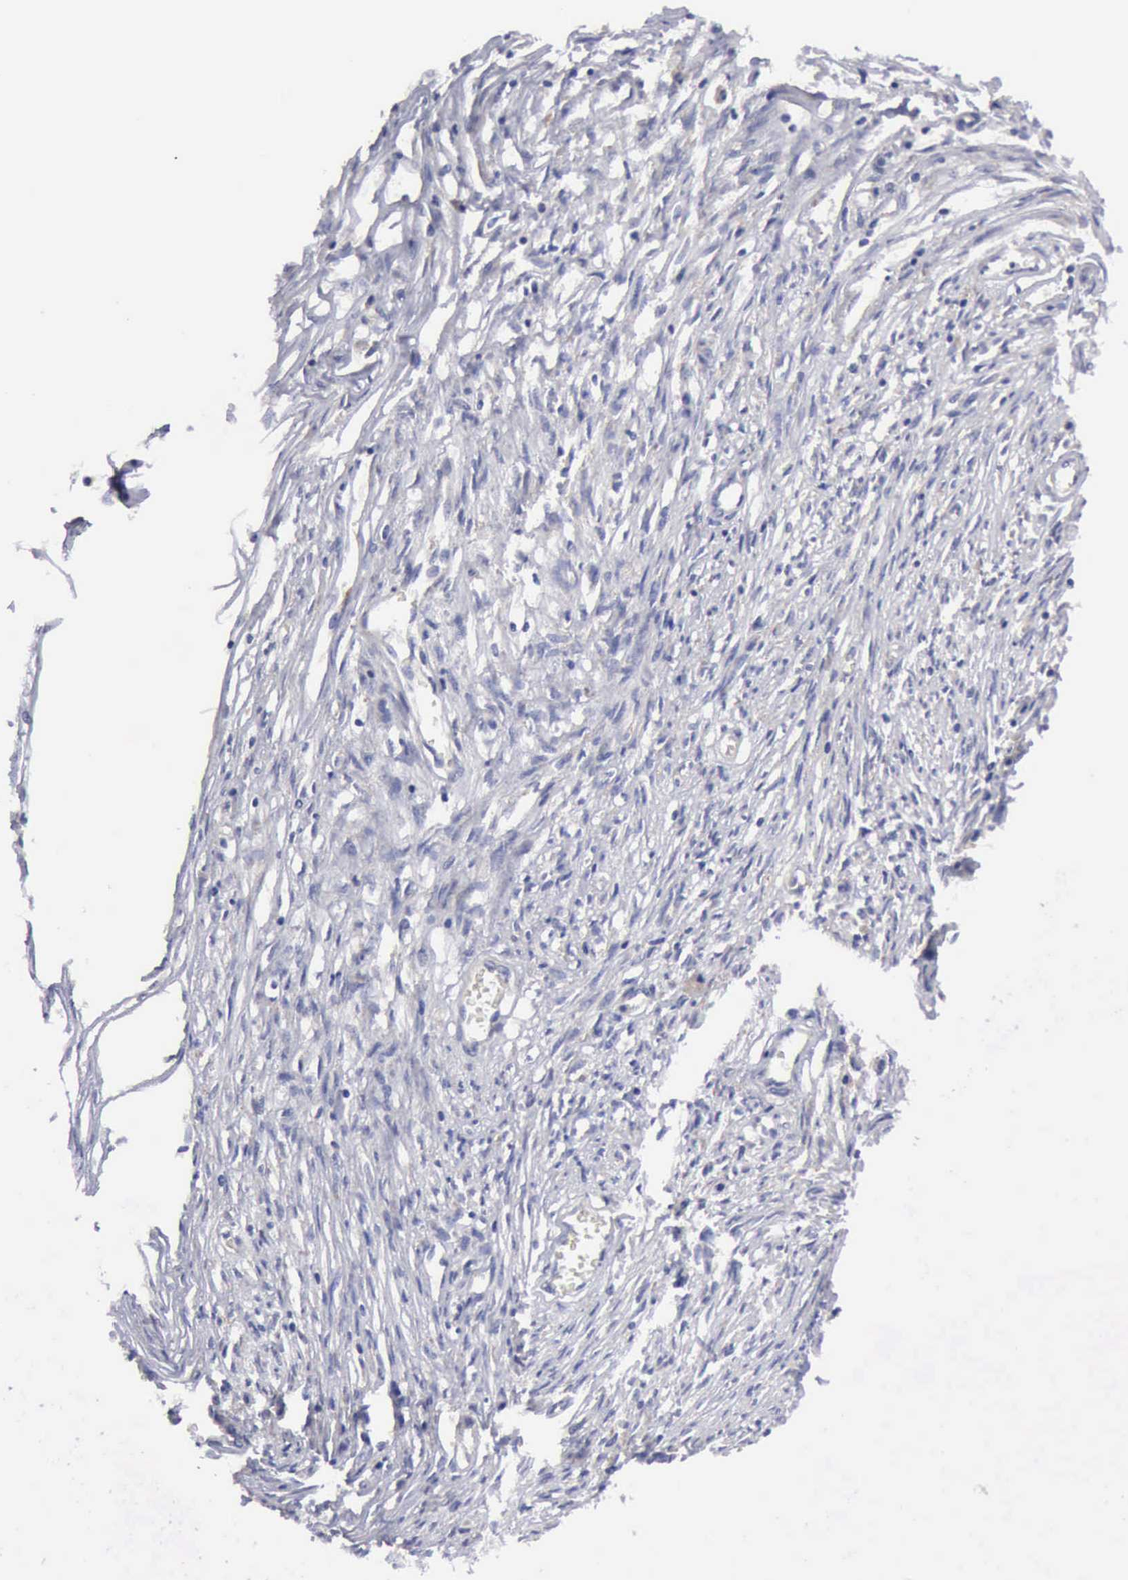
{"staining": {"intensity": "negative", "quantity": "none", "location": "none"}, "tissue": "adipose tissue", "cell_type": "Adipocytes", "image_type": "normal", "snomed": [{"axis": "morphology", "description": "Normal tissue, NOS"}, {"axis": "morphology", "description": "Sarcoma, NOS"}, {"axis": "topography", "description": "Skin"}, {"axis": "topography", "description": "Soft tissue"}], "caption": "IHC image of normal adipose tissue: human adipose tissue stained with DAB reveals no significant protein staining in adipocytes.", "gene": "TXLNG", "patient": {"sex": "female", "age": 51}}